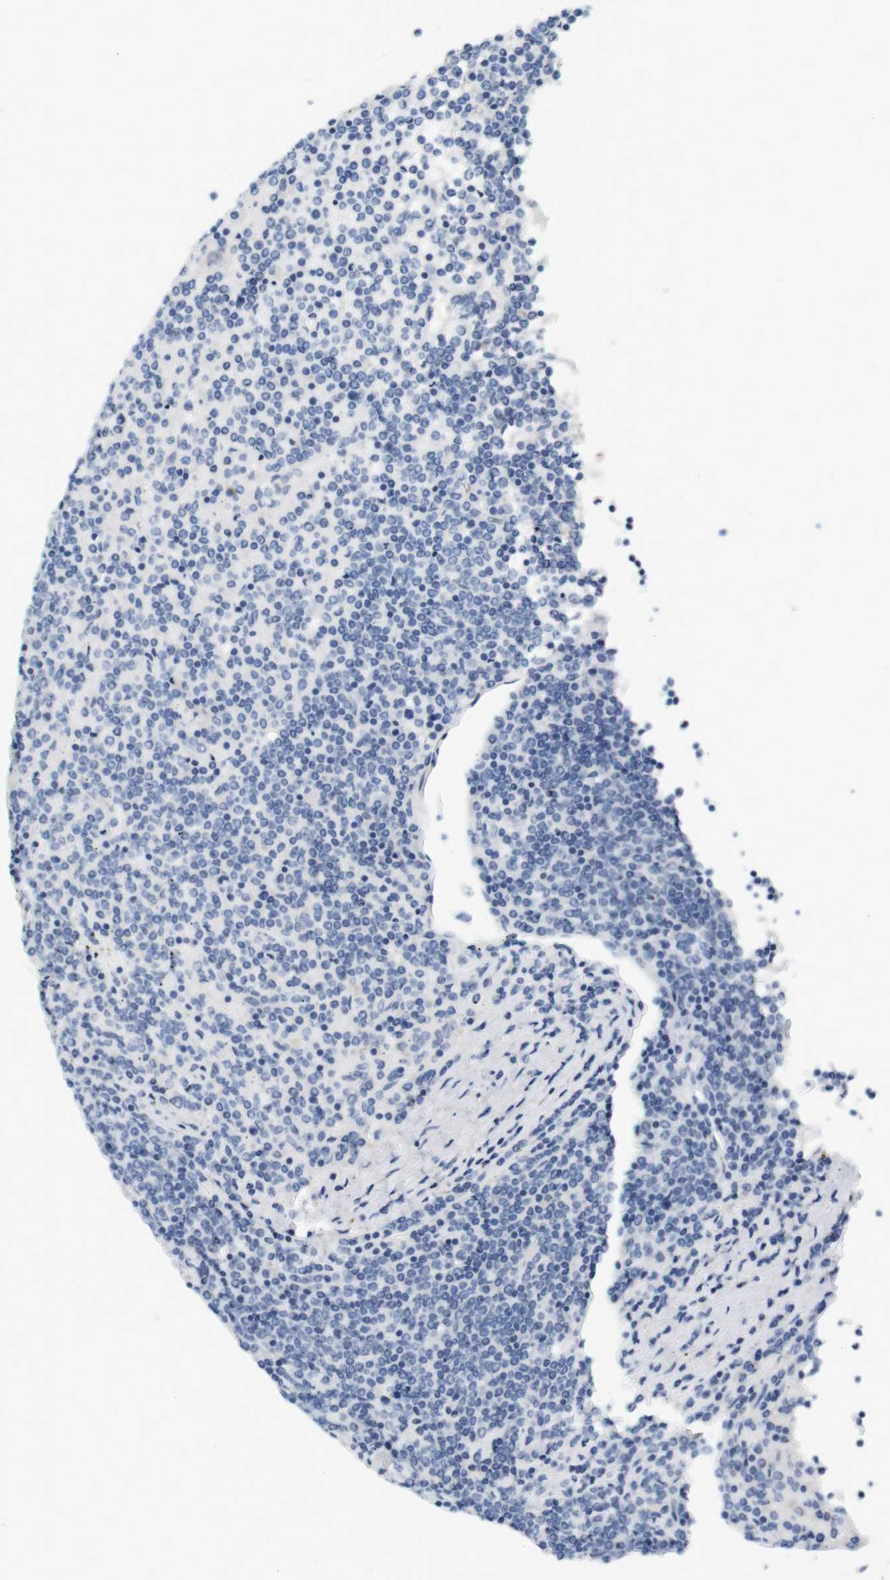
{"staining": {"intensity": "negative", "quantity": "none", "location": "none"}, "tissue": "lymphoma", "cell_type": "Tumor cells", "image_type": "cancer", "snomed": [{"axis": "morphology", "description": "Malignant lymphoma, non-Hodgkin's type, Low grade"}, {"axis": "topography", "description": "Spleen"}], "caption": "High power microscopy photomicrograph of an immunohistochemistry (IHC) micrograph of low-grade malignant lymphoma, non-Hodgkin's type, revealing no significant staining in tumor cells.", "gene": "LRRK2", "patient": {"sex": "female", "age": 19}}